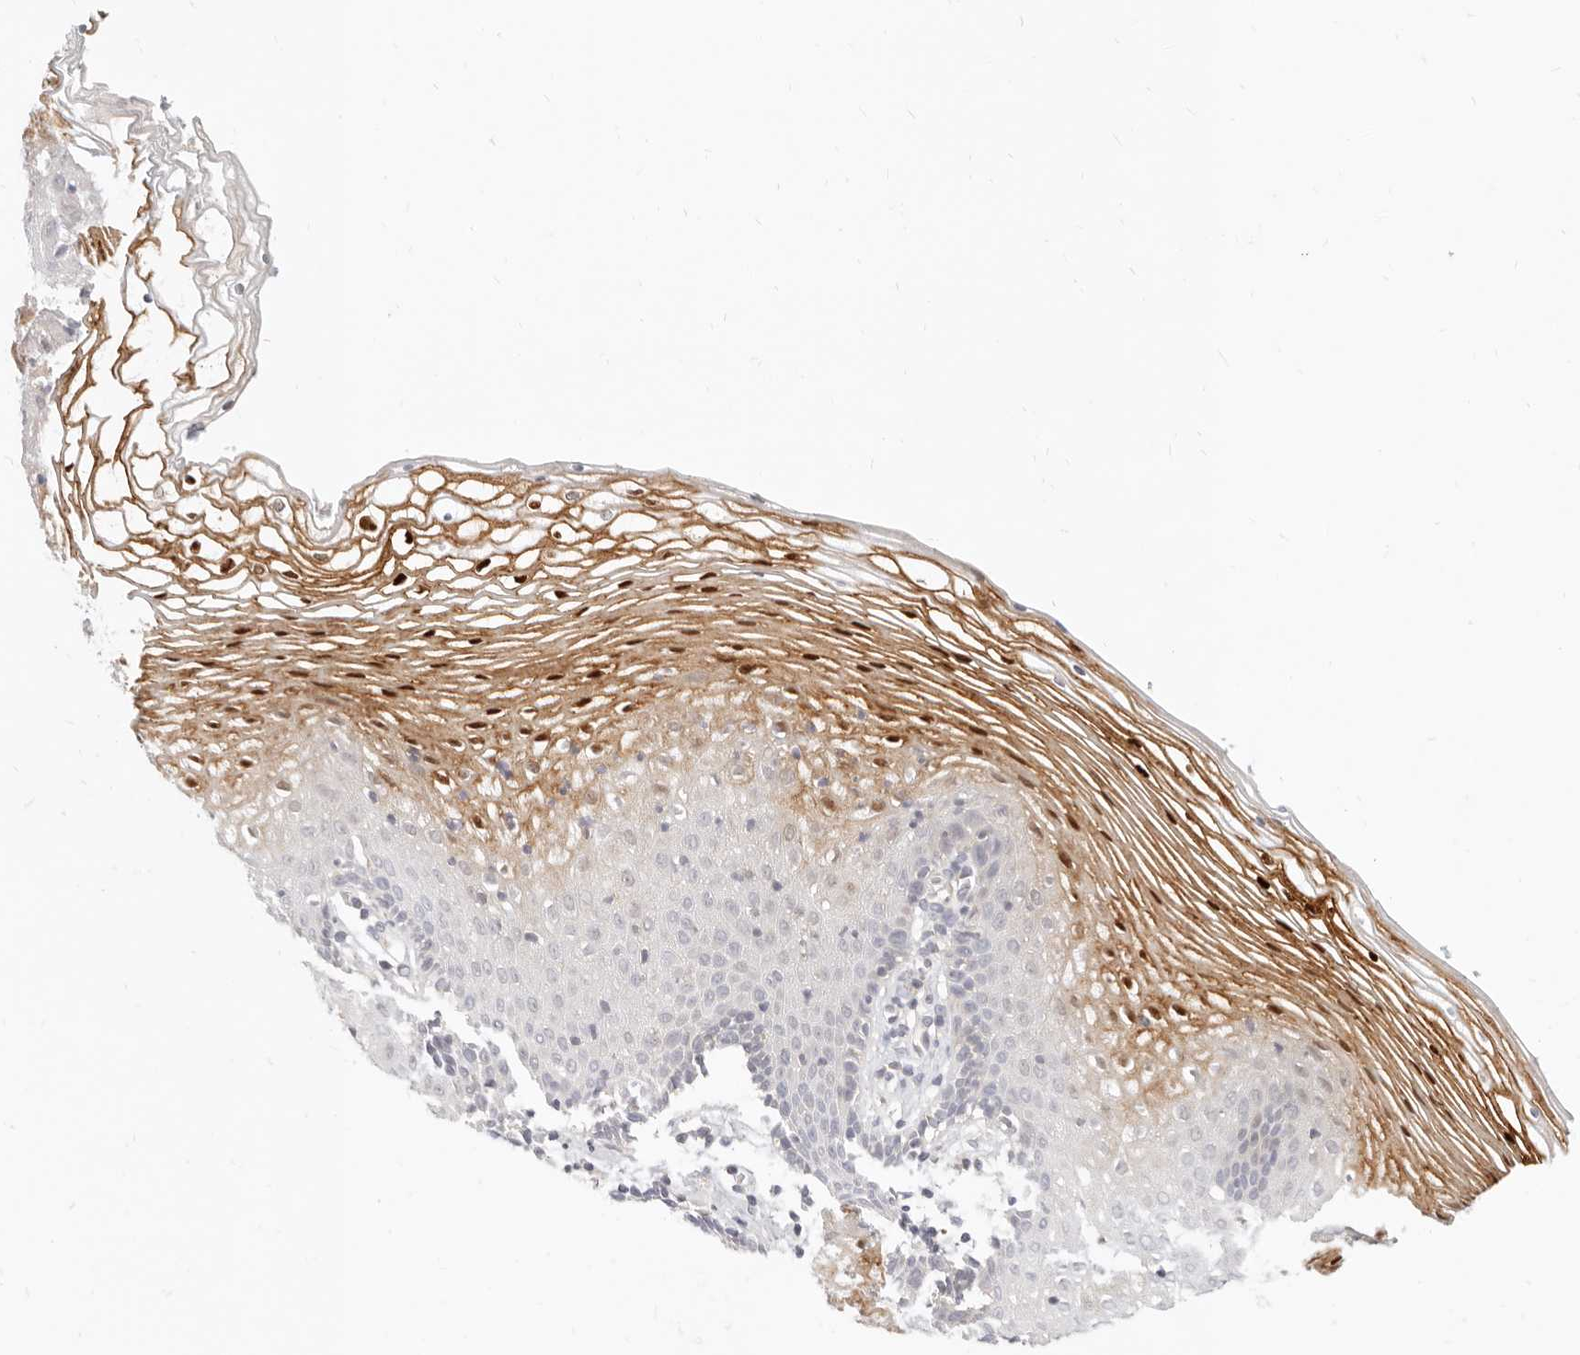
{"staining": {"intensity": "strong", "quantity": "25%-75%", "location": "cytoplasmic/membranous,nuclear"}, "tissue": "vagina", "cell_type": "Squamous epithelial cells", "image_type": "normal", "snomed": [{"axis": "morphology", "description": "Normal tissue, NOS"}, {"axis": "topography", "description": "Vagina"}], "caption": "This image exhibits IHC staining of benign vagina, with high strong cytoplasmic/membranous,nuclear staining in approximately 25%-75% of squamous epithelial cells.", "gene": "LTB4R2", "patient": {"sex": "female", "age": 32}}